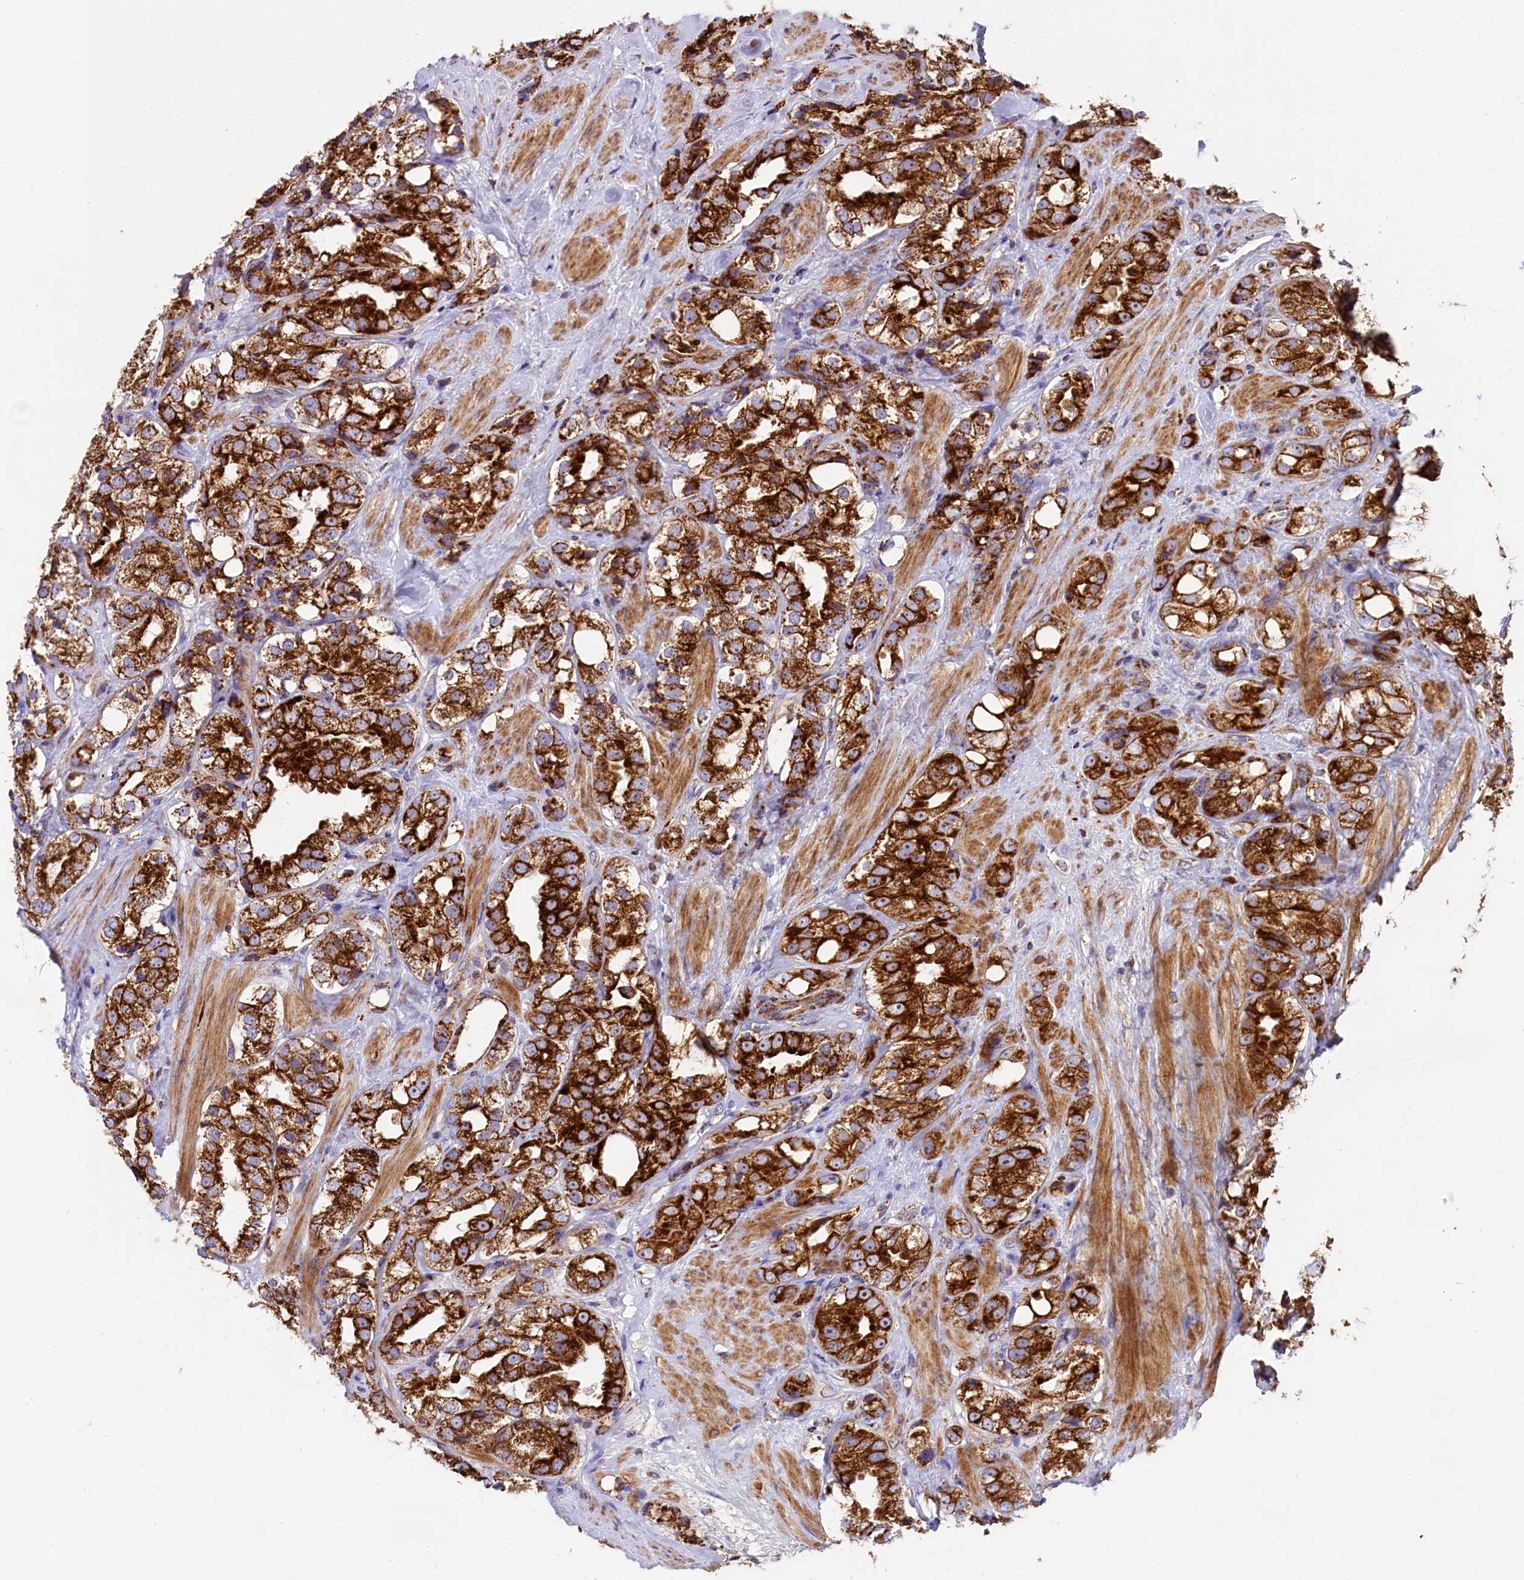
{"staining": {"intensity": "strong", "quantity": ">75%", "location": "cytoplasmic/membranous"}, "tissue": "prostate cancer", "cell_type": "Tumor cells", "image_type": "cancer", "snomed": [{"axis": "morphology", "description": "Adenocarcinoma, NOS"}, {"axis": "topography", "description": "Prostate"}], "caption": "A histopathology image showing strong cytoplasmic/membranous expression in about >75% of tumor cells in adenocarcinoma (prostate), as visualized by brown immunohistochemical staining.", "gene": "CLYBL", "patient": {"sex": "male", "age": 79}}